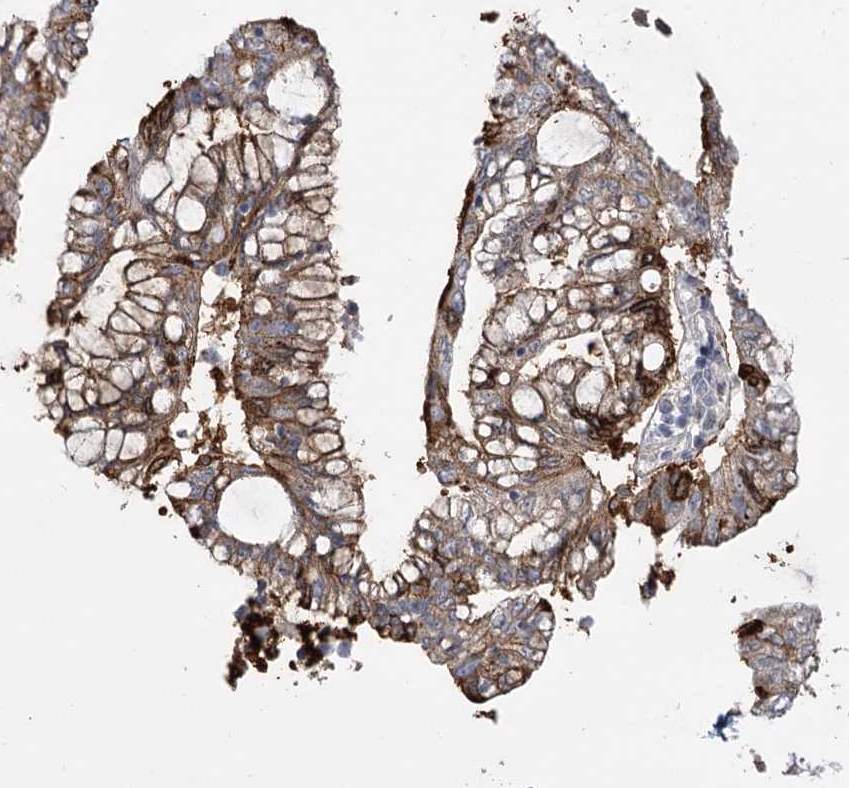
{"staining": {"intensity": "moderate", "quantity": ">75%", "location": "cytoplasmic/membranous"}, "tissue": "pancreatic cancer", "cell_type": "Tumor cells", "image_type": "cancer", "snomed": [{"axis": "morphology", "description": "Adenocarcinoma, NOS"}, {"axis": "topography", "description": "Pancreas"}], "caption": "This histopathology image displays immunohistochemistry staining of human pancreatic adenocarcinoma, with medium moderate cytoplasmic/membranous staining in about >75% of tumor cells.", "gene": "PHYHIPL", "patient": {"sex": "female", "age": 73}}